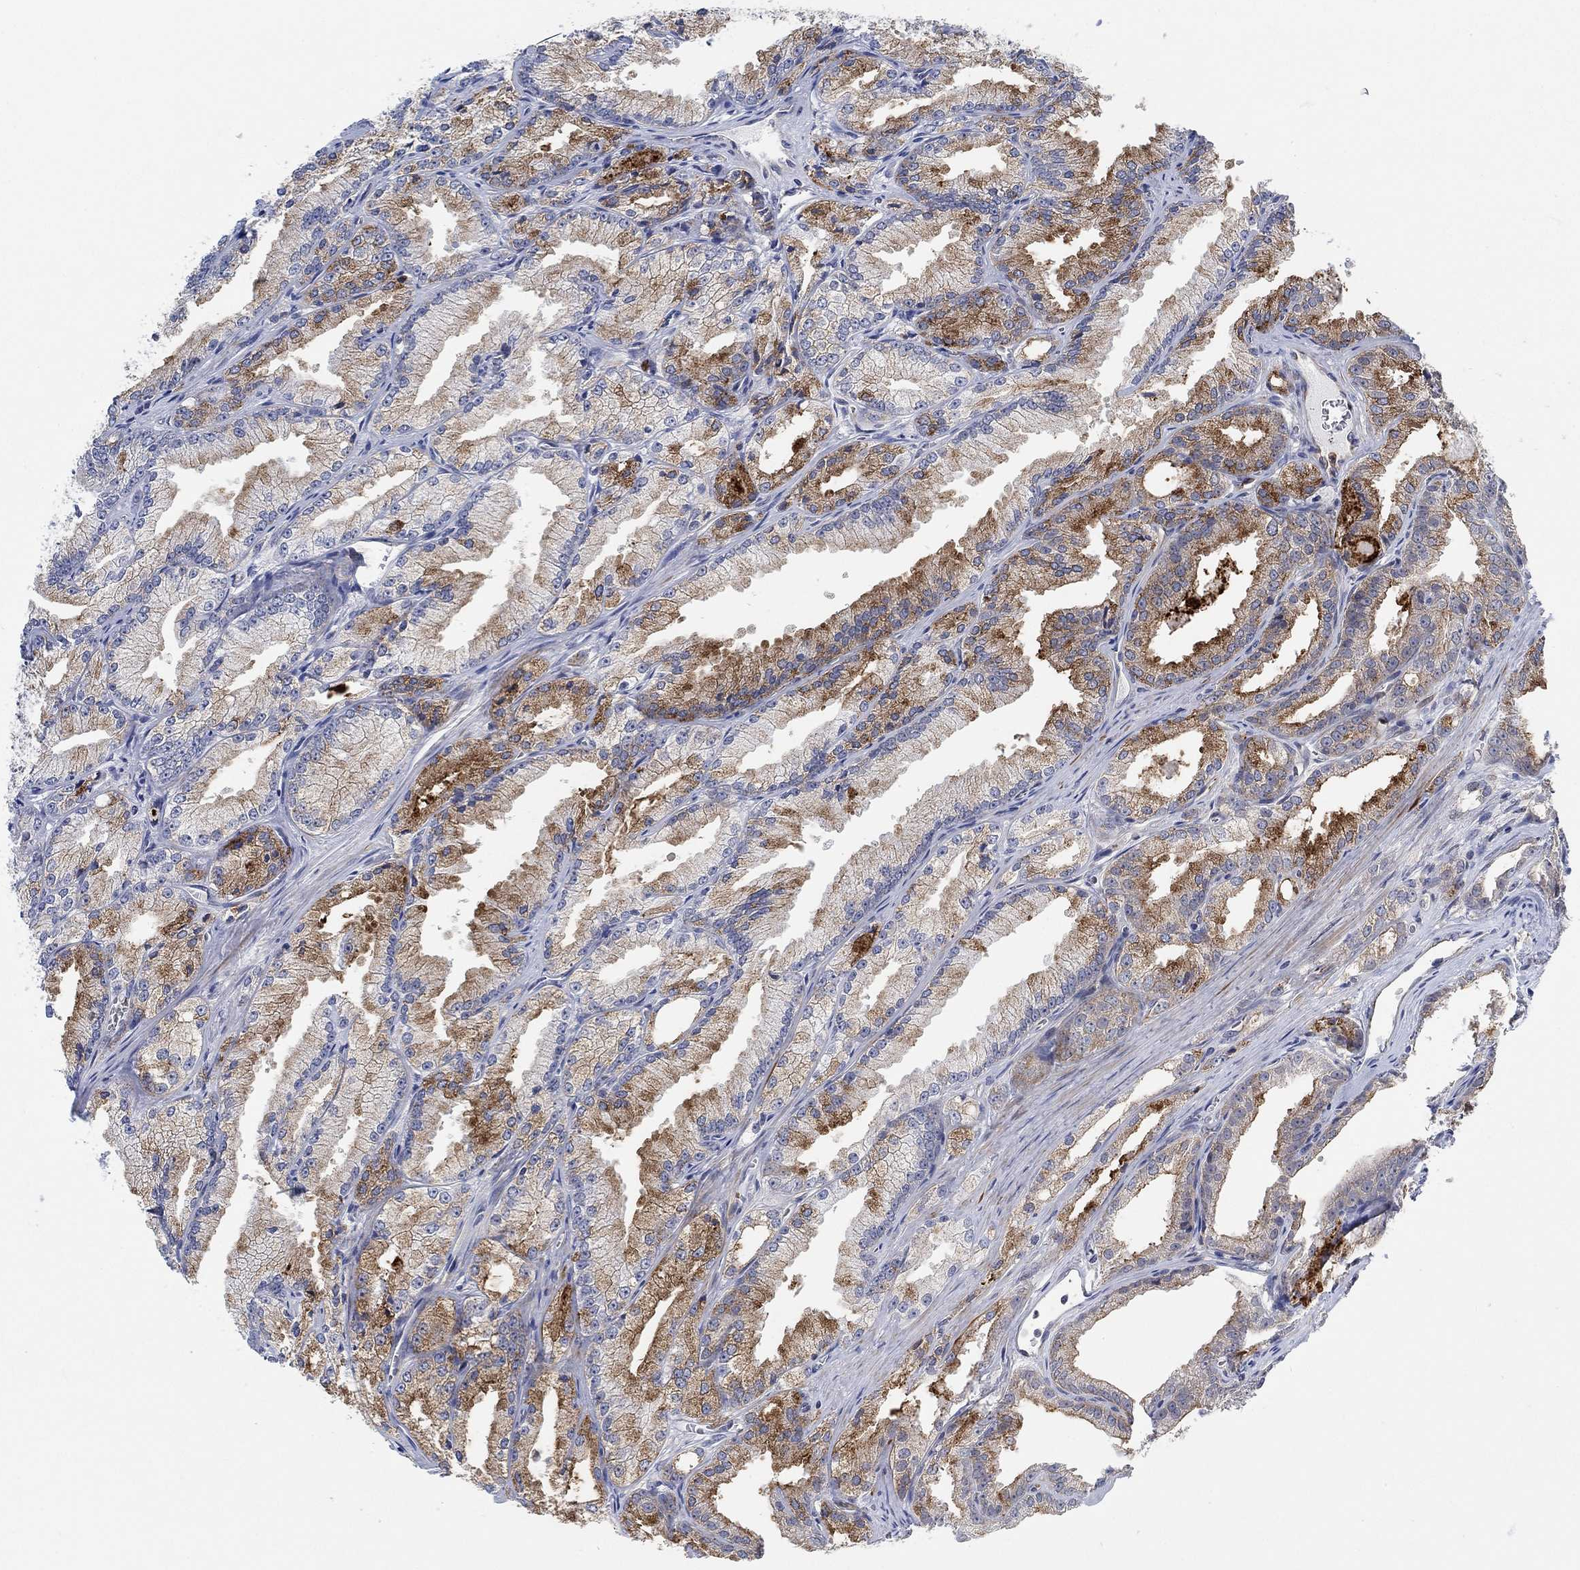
{"staining": {"intensity": "strong", "quantity": "25%-75%", "location": "cytoplasmic/membranous"}, "tissue": "prostate cancer", "cell_type": "Tumor cells", "image_type": "cancer", "snomed": [{"axis": "morphology", "description": "Adenocarcinoma, NOS"}, {"axis": "morphology", "description": "Adenocarcinoma, High grade"}, {"axis": "topography", "description": "Prostate"}], "caption": "Protein expression by immunohistochemistry (IHC) shows strong cytoplasmic/membranous staining in approximately 25%-75% of tumor cells in prostate cancer (high-grade adenocarcinoma).", "gene": "PMFBP1", "patient": {"sex": "male", "age": 70}}